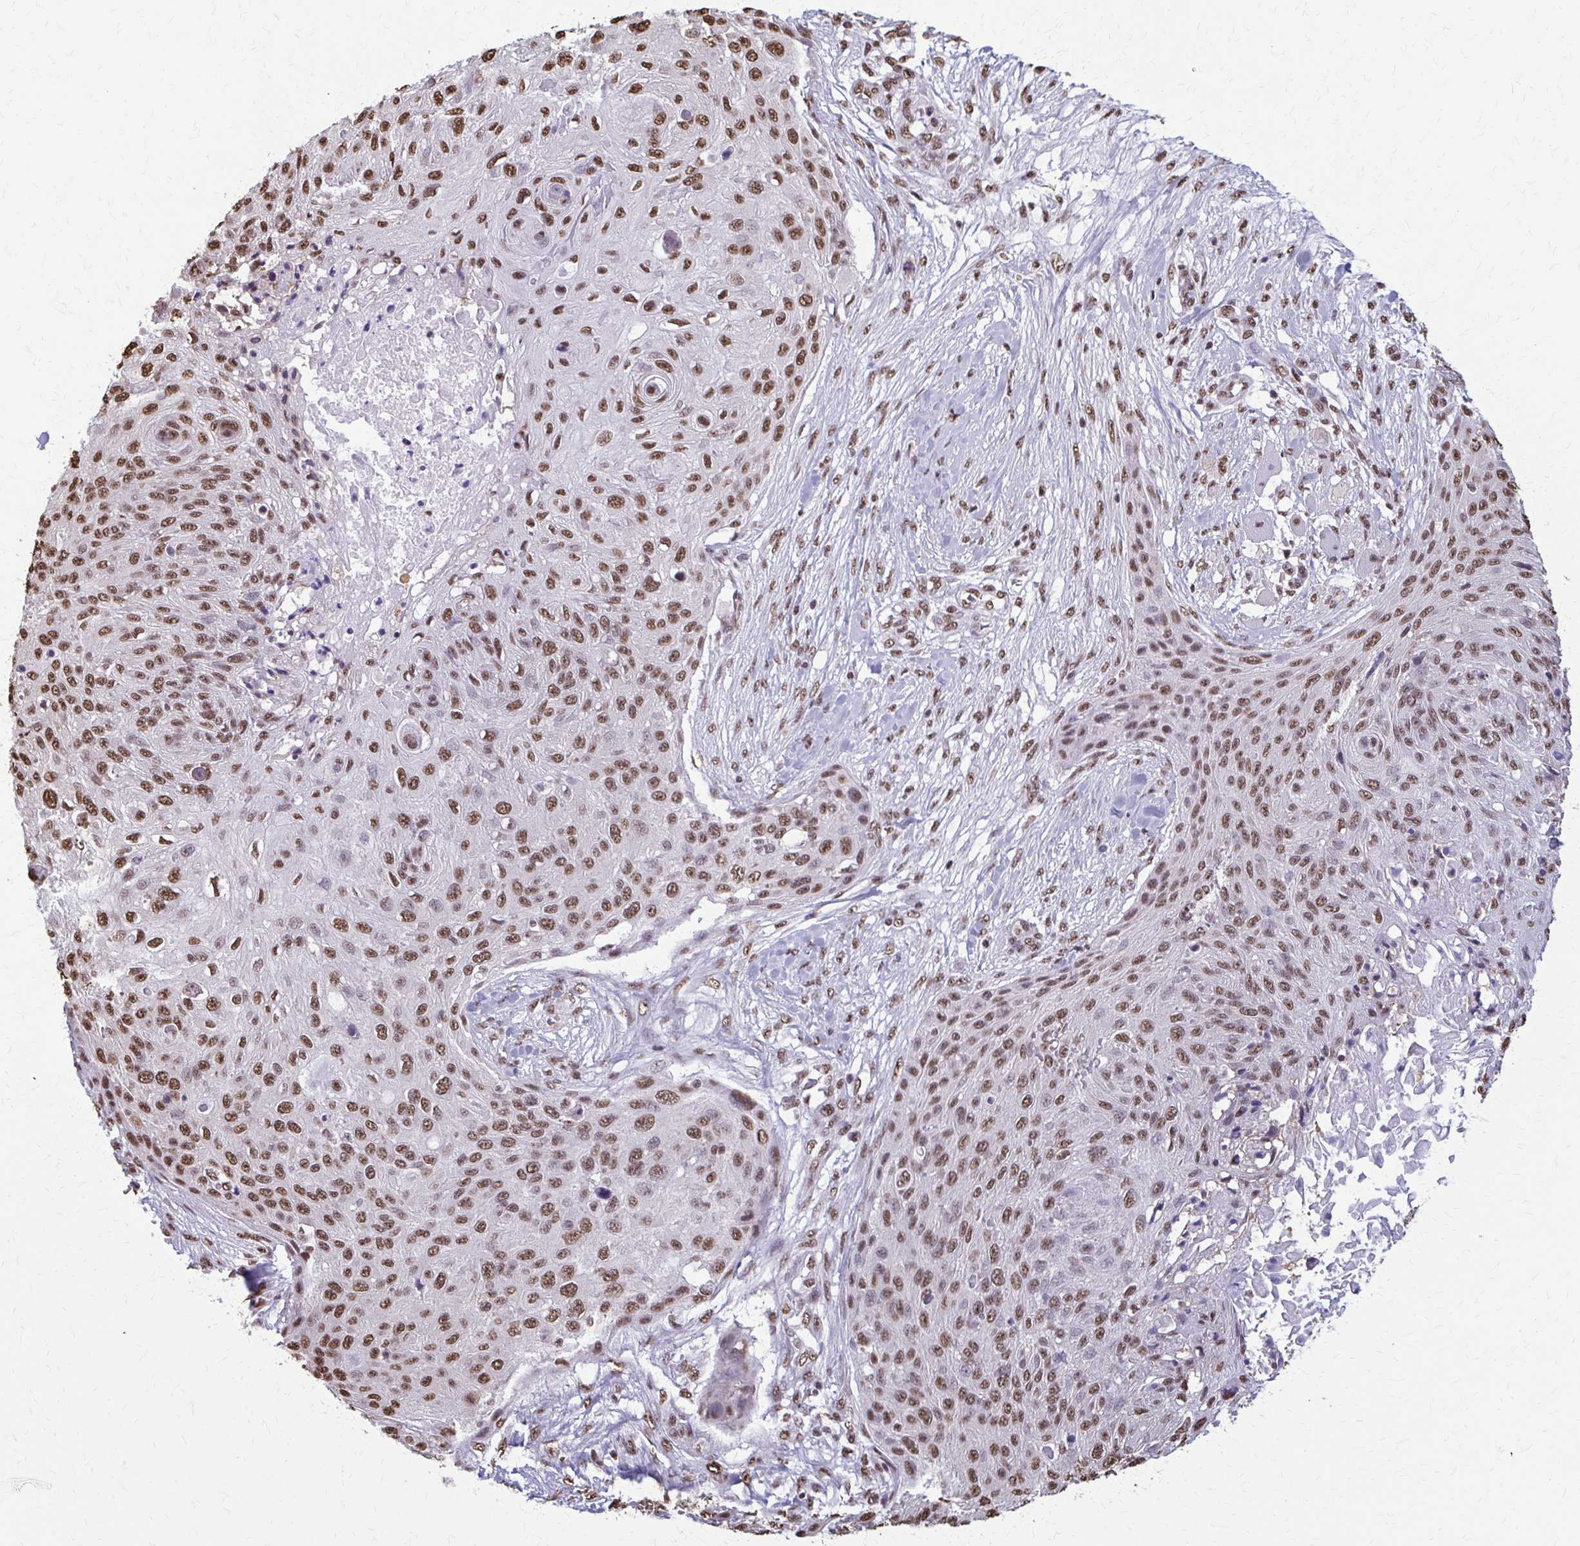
{"staining": {"intensity": "moderate", "quantity": ">75%", "location": "nuclear"}, "tissue": "skin cancer", "cell_type": "Tumor cells", "image_type": "cancer", "snomed": [{"axis": "morphology", "description": "Squamous cell carcinoma, NOS"}, {"axis": "topography", "description": "Skin"}], "caption": "Immunohistochemical staining of human skin cancer (squamous cell carcinoma) reveals medium levels of moderate nuclear expression in about >75% of tumor cells.", "gene": "SNRPA", "patient": {"sex": "female", "age": 87}}